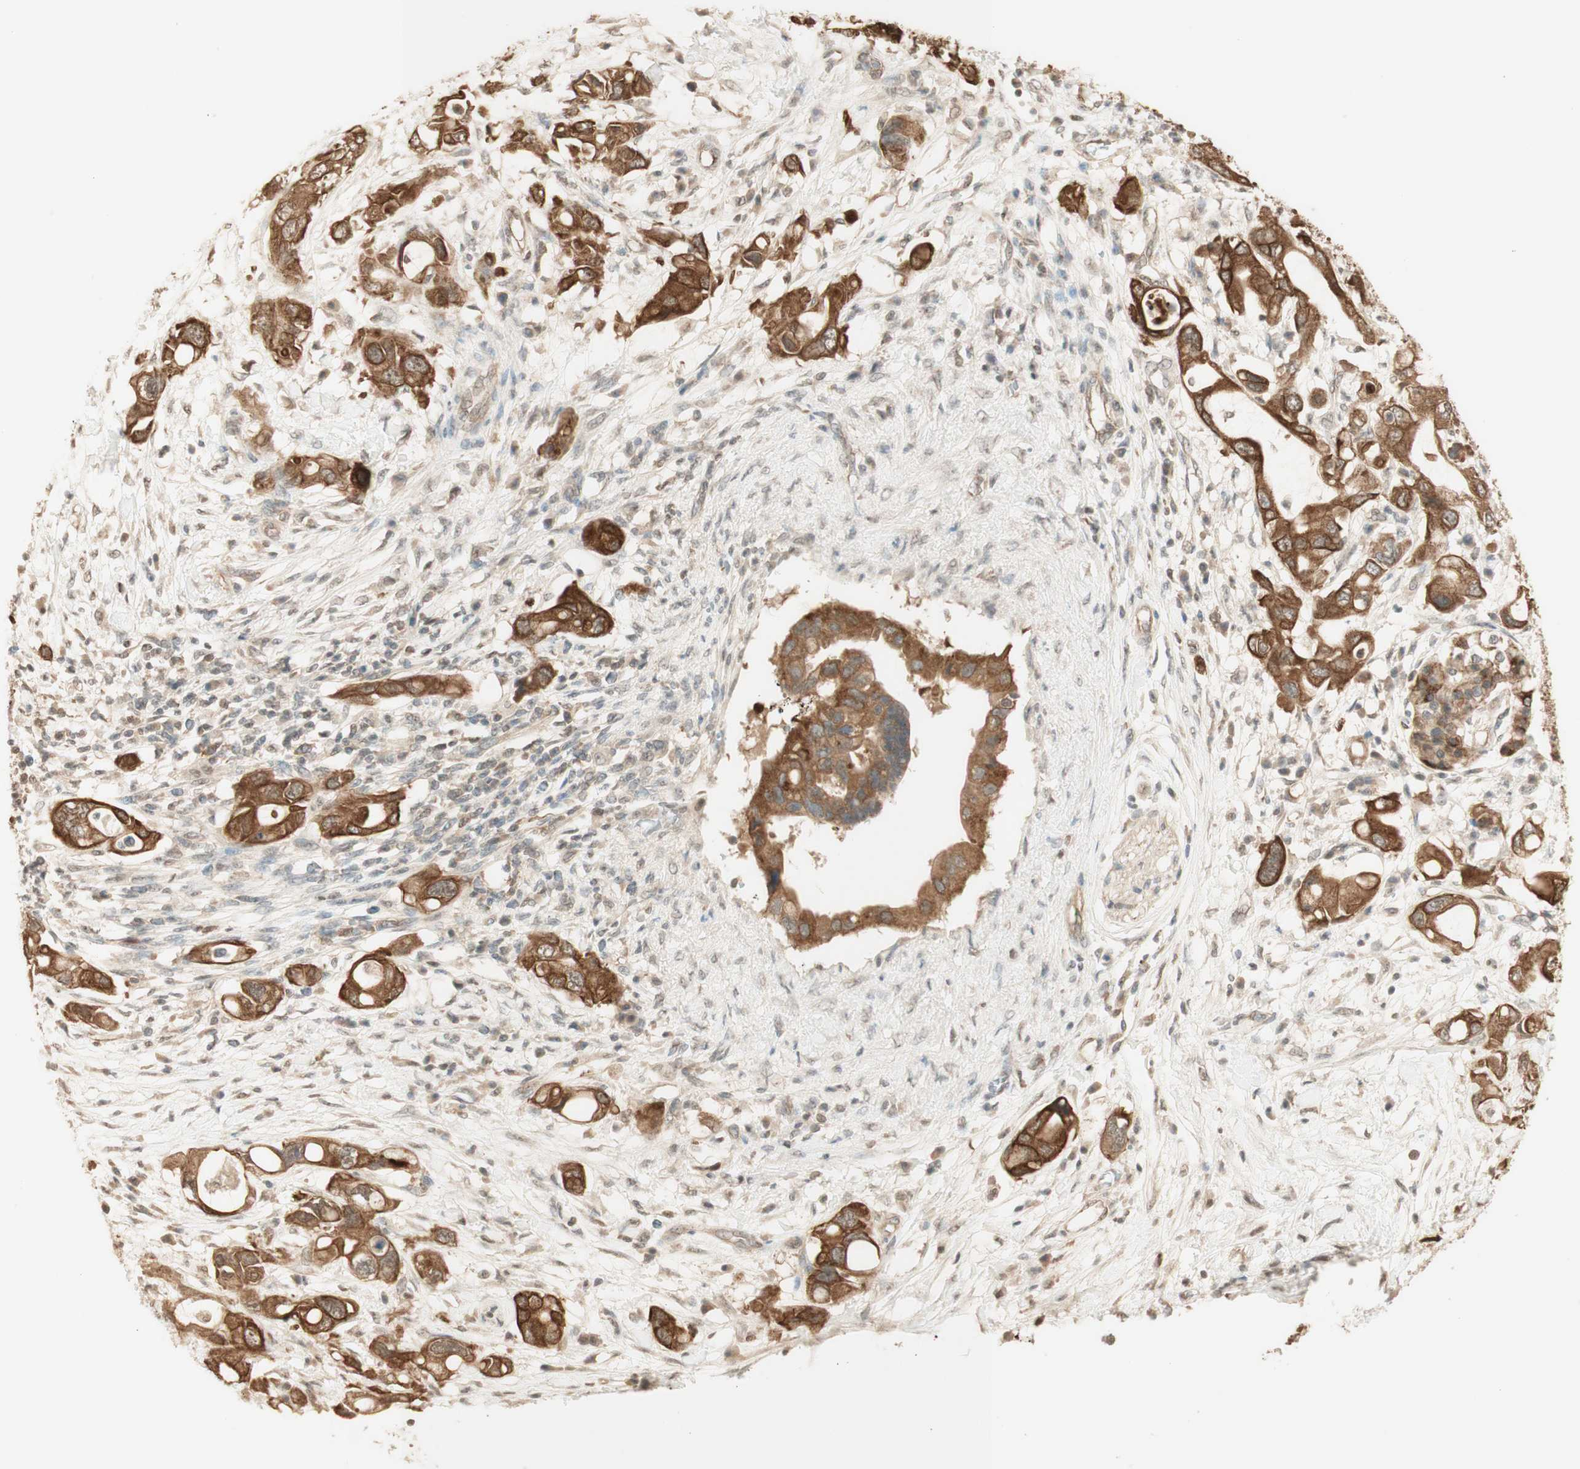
{"staining": {"intensity": "strong", "quantity": ">75%", "location": "cytoplasmic/membranous"}, "tissue": "pancreatic cancer", "cell_type": "Tumor cells", "image_type": "cancer", "snomed": [{"axis": "morphology", "description": "Adenocarcinoma, NOS"}, {"axis": "topography", "description": "Pancreas"}], "caption": "Brown immunohistochemical staining in adenocarcinoma (pancreatic) demonstrates strong cytoplasmic/membranous expression in about >75% of tumor cells.", "gene": "SPINT2", "patient": {"sex": "female", "age": 56}}